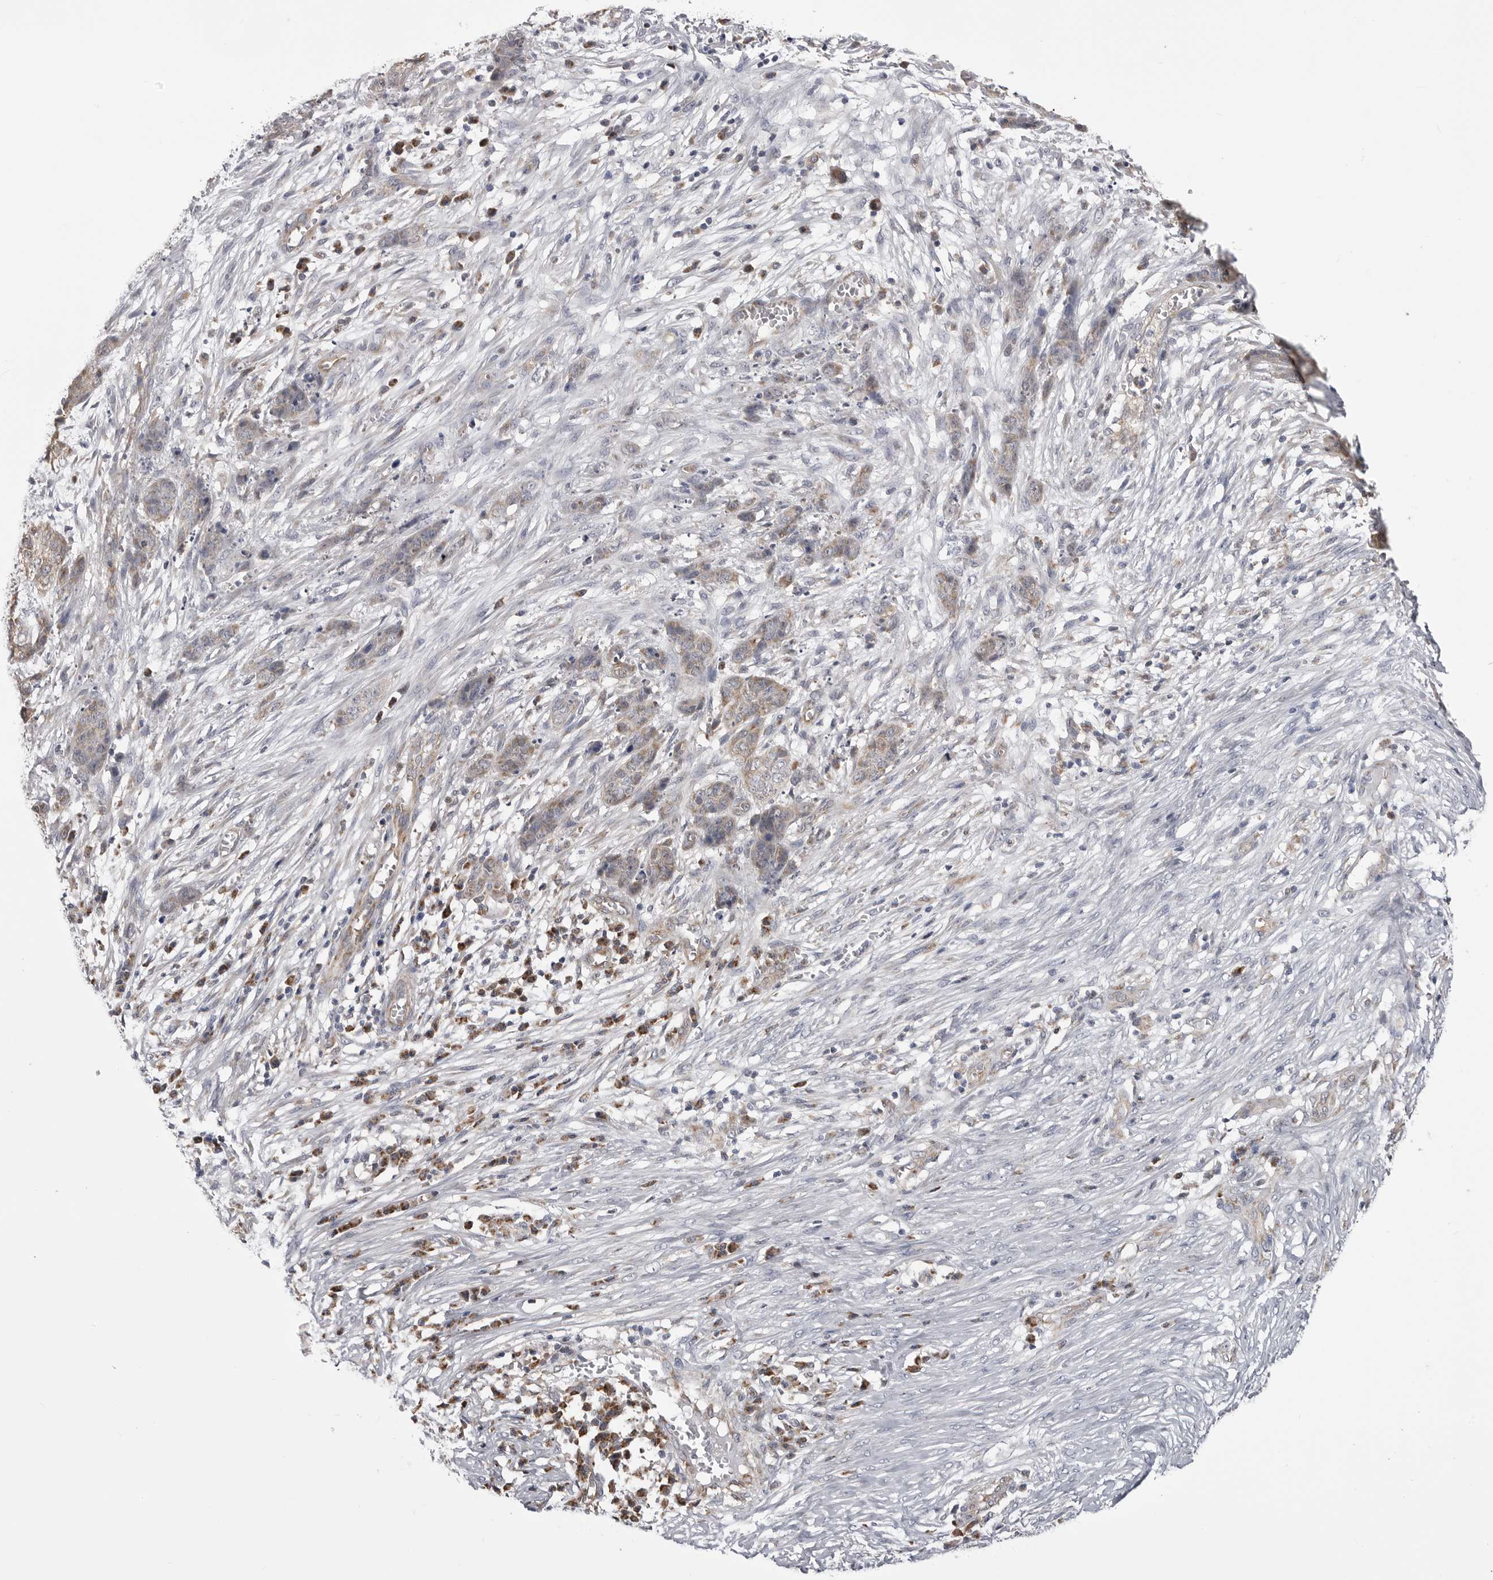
{"staining": {"intensity": "moderate", "quantity": ">75%", "location": "cytoplasmic/membranous"}, "tissue": "skin cancer", "cell_type": "Tumor cells", "image_type": "cancer", "snomed": [{"axis": "morphology", "description": "Basal cell carcinoma"}, {"axis": "topography", "description": "Skin"}], "caption": "Protein expression analysis of skin cancer displays moderate cytoplasmic/membranous expression in approximately >75% of tumor cells. The protein of interest is shown in brown color, while the nuclei are stained blue.", "gene": "FH", "patient": {"sex": "female", "age": 64}}